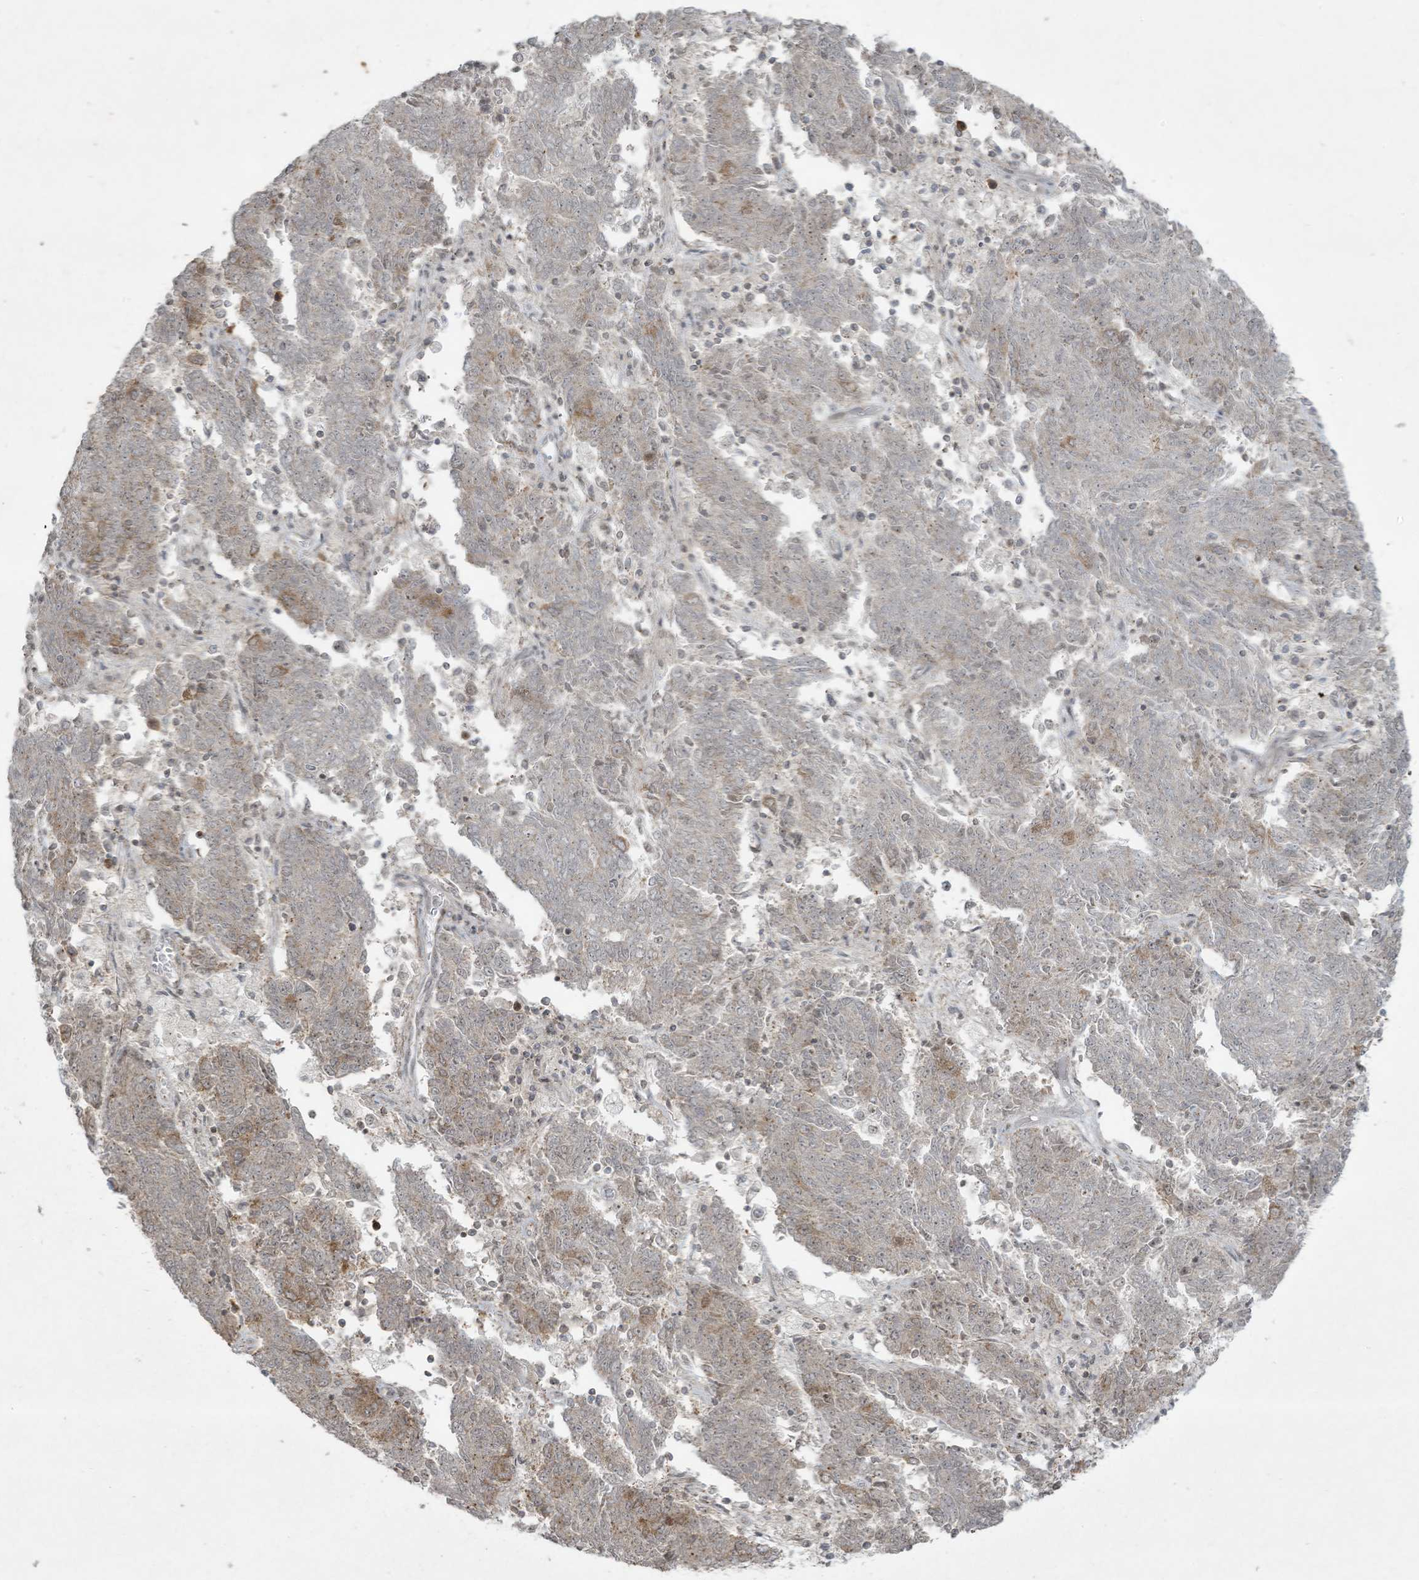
{"staining": {"intensity": "weak", "quantity": "<25%", "location": "cytoplasmic/membranous"}, "tissue": "endometrial cancer", "cell_type": "Tumor cells", "image_type": "cancer", "snomed": [{"axis": "morphology", "description": "Adenocarcinoma, NOS"}, {"axis": "topography", "description": "Endometrium"}], "caption": "This photomicrograph is of endometrial cancer stained with immunohistochemistry to label a protein in brown with the nuclei are counter-stained blue. There is no expression in tumor cells.", "gene": "ZNF263", "patient": {"sex": "female", "age": 80}}